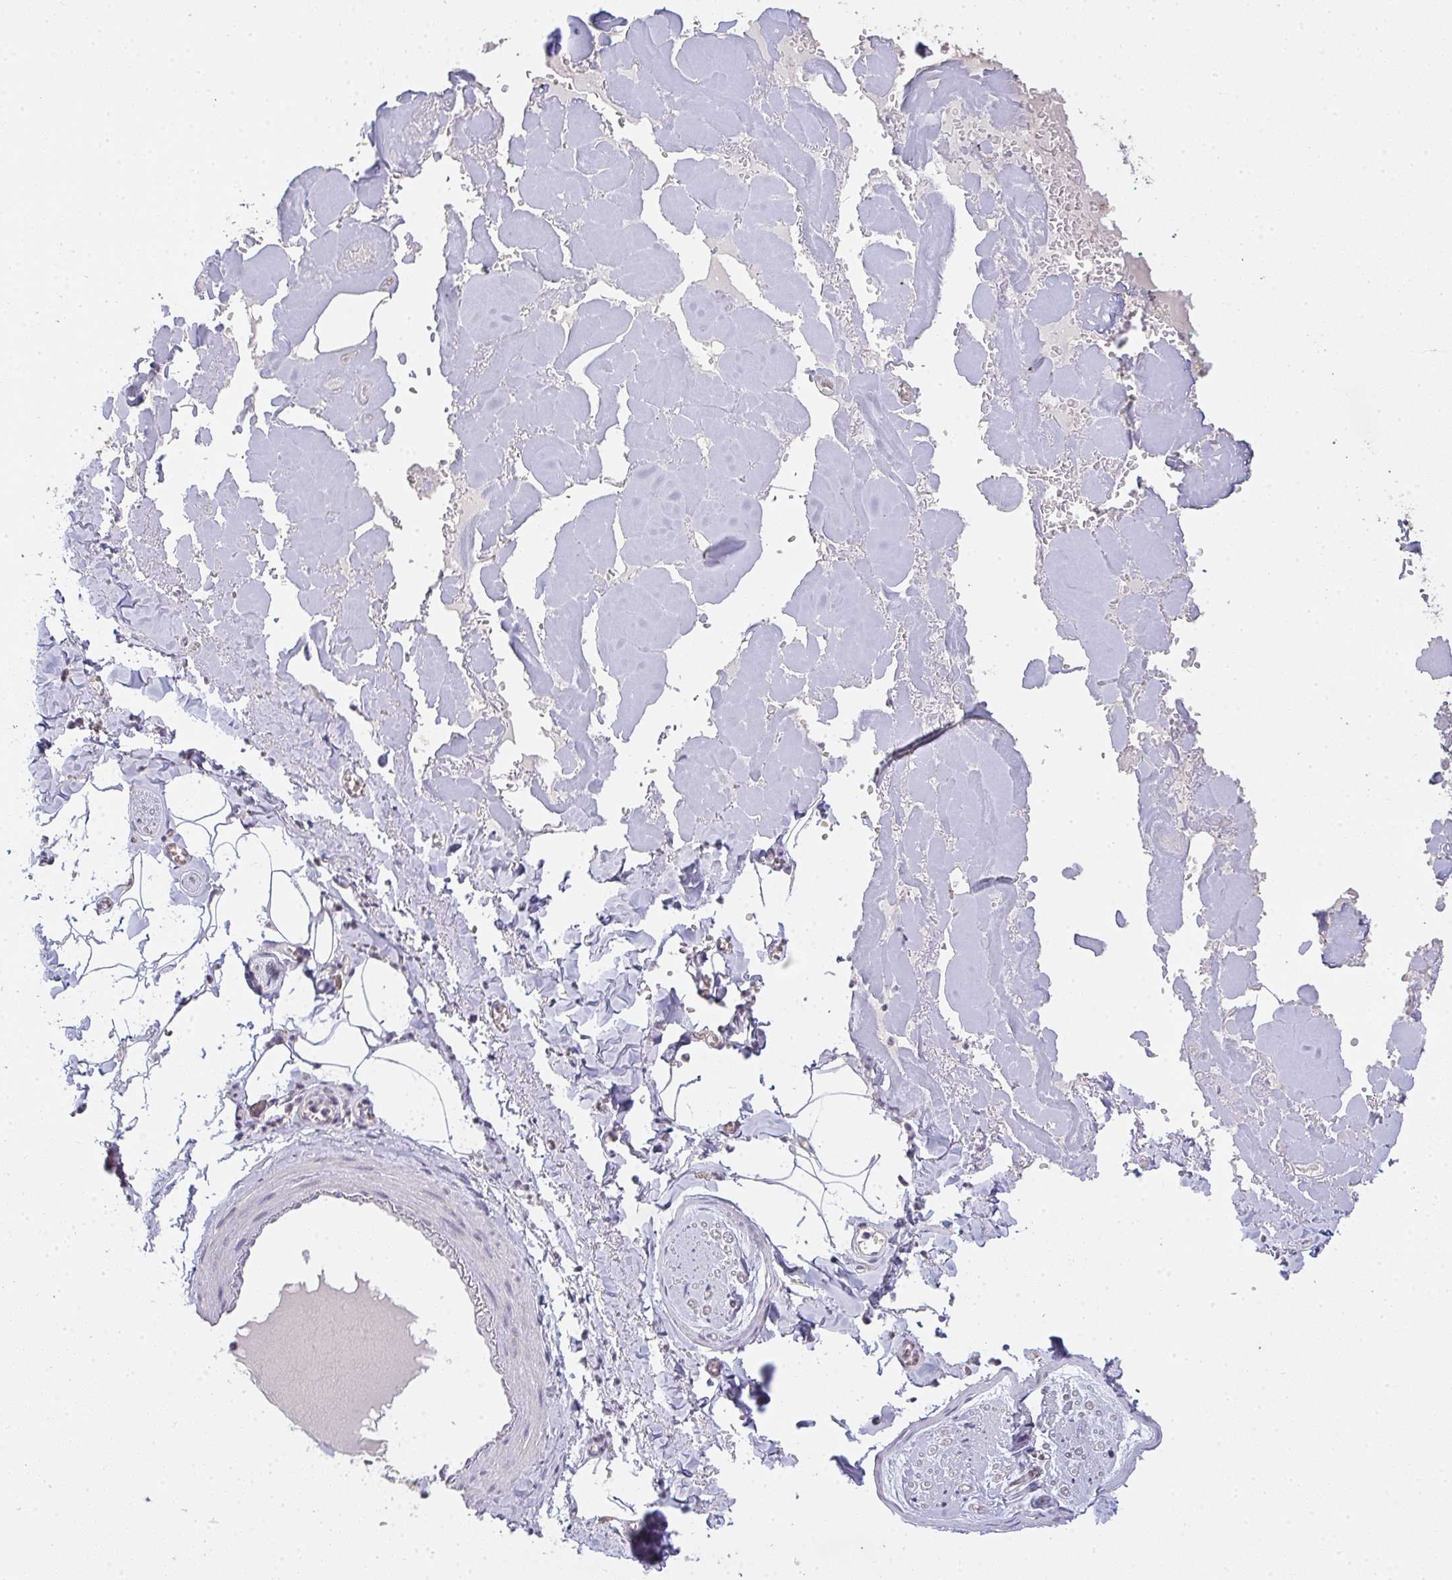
{"staining": {"intensity": "negative", "quantity": "none", "location": "none"}, "tissue": "adipose tissue", "cell_type": "Adipocytes", "image_type": "normal", "snomed": [{"axis": "morphology", "description": "Normal tissue, NOS"}, {"axis": "topography", "description": "Vulva"}, {"axis": "topography", "description": "Peripheral nerve tissue"}], "caption": "This is an immunohistochemistry (IHC) histopathology image of benign human adipose tissue. There is no staining in adipocytes.", "gene": "TMEM219", "patient": {"sex": "female", "age": 66}}